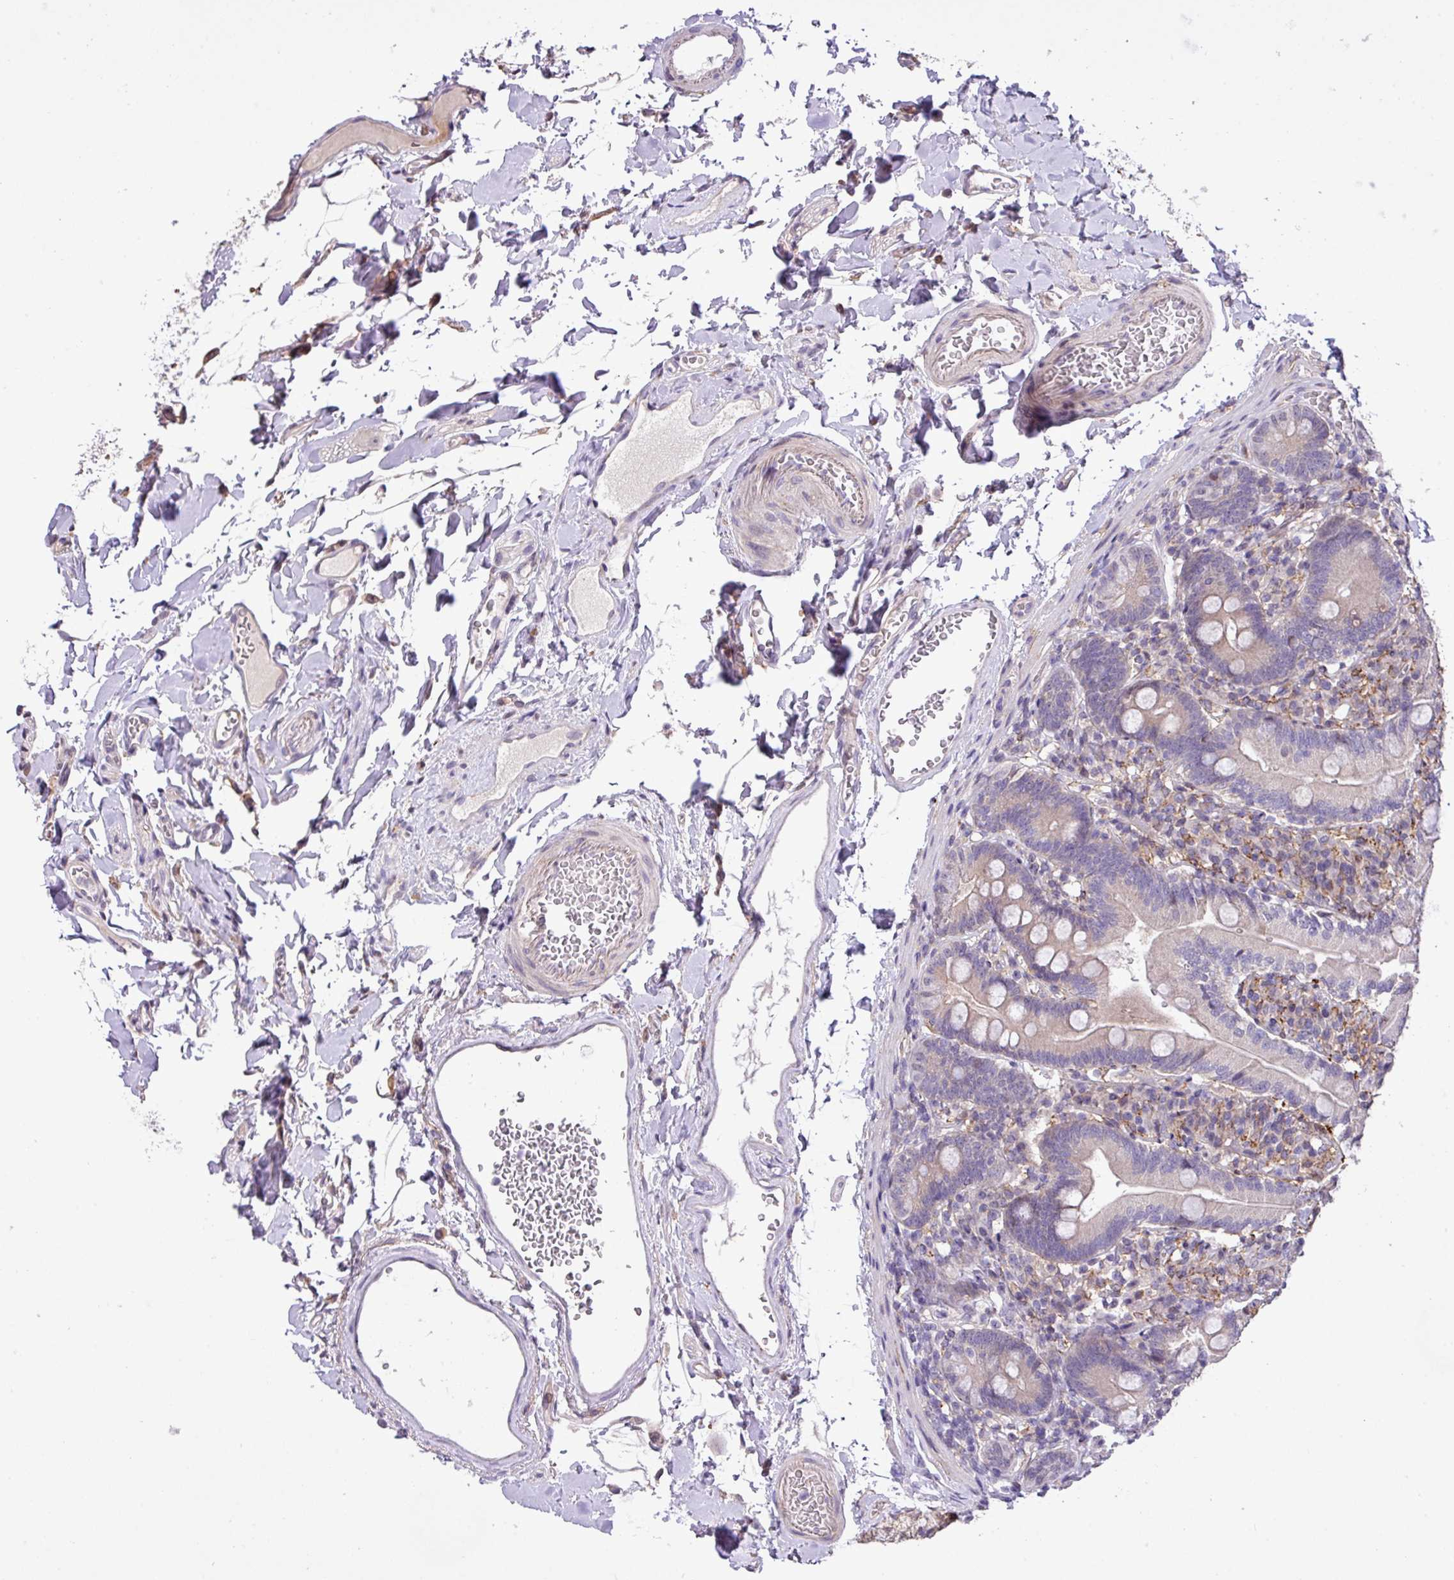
{"staining": {"intensity": "negative", "quantity": "none", "location": "none"}, "tissue": "duodenum", "cell_type": "Glandular cells", "image_type": "normal", "snomed": [{"axis": "morphology", "description": "Normal tissue, NOS"}, {"axis": "topography", "description": "Duodenum"}], "caption": "Glandular cells show no significant staining in normal duodenum. The staining was performed using DAB to visualize the protein expression in brown, while the nuclei were stained in blue with hematoxylin (Magnification: 20x).", "gene": "RPP25L", "patient": {"sex": "female", "age": 67}}